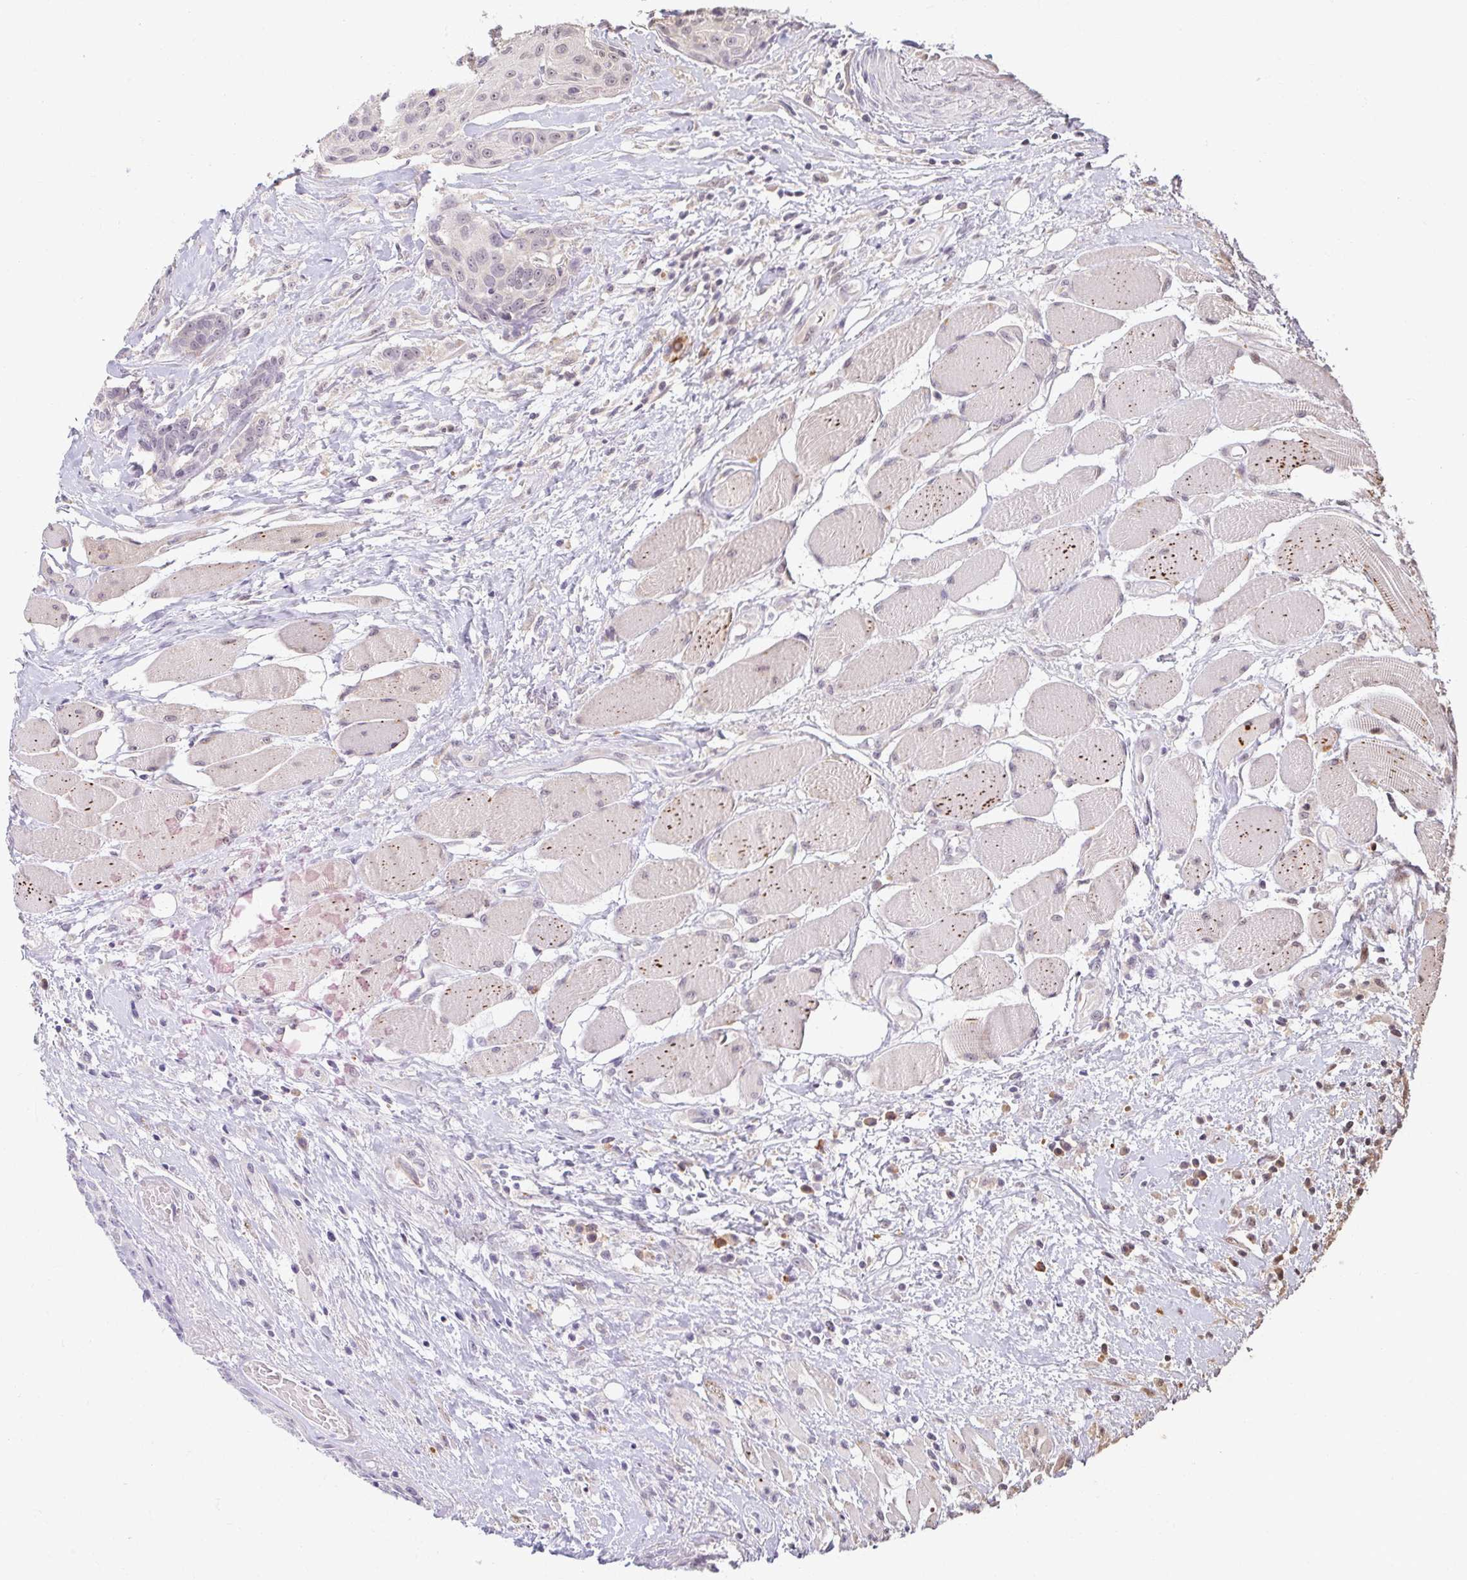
{"staining": {"intensity": "negative", "quantity": "none", "location": "none"}, "tissue": "head and neck cancer", "cell_type": "Tumor cells", "image_type": "cancer", "snomed": [{"axis": "morphology", "description": "Squamous cell carcinoma, NOS"}, {"axis": "topography", "description": "Oral tissue"}, {"axis": "topography", "description": "Head-Neck"}], "caption": "Immunohistochemical staining of head and neck cancer (squamous cell carcinoma) shows no significant expression in tumor cells. (DAB (3,3'-diaminobenzidine) immunohistochemistry with hematoxylin counter stain).", "gene": "DDN", "patient": {"sex": "male", "age": 64}}